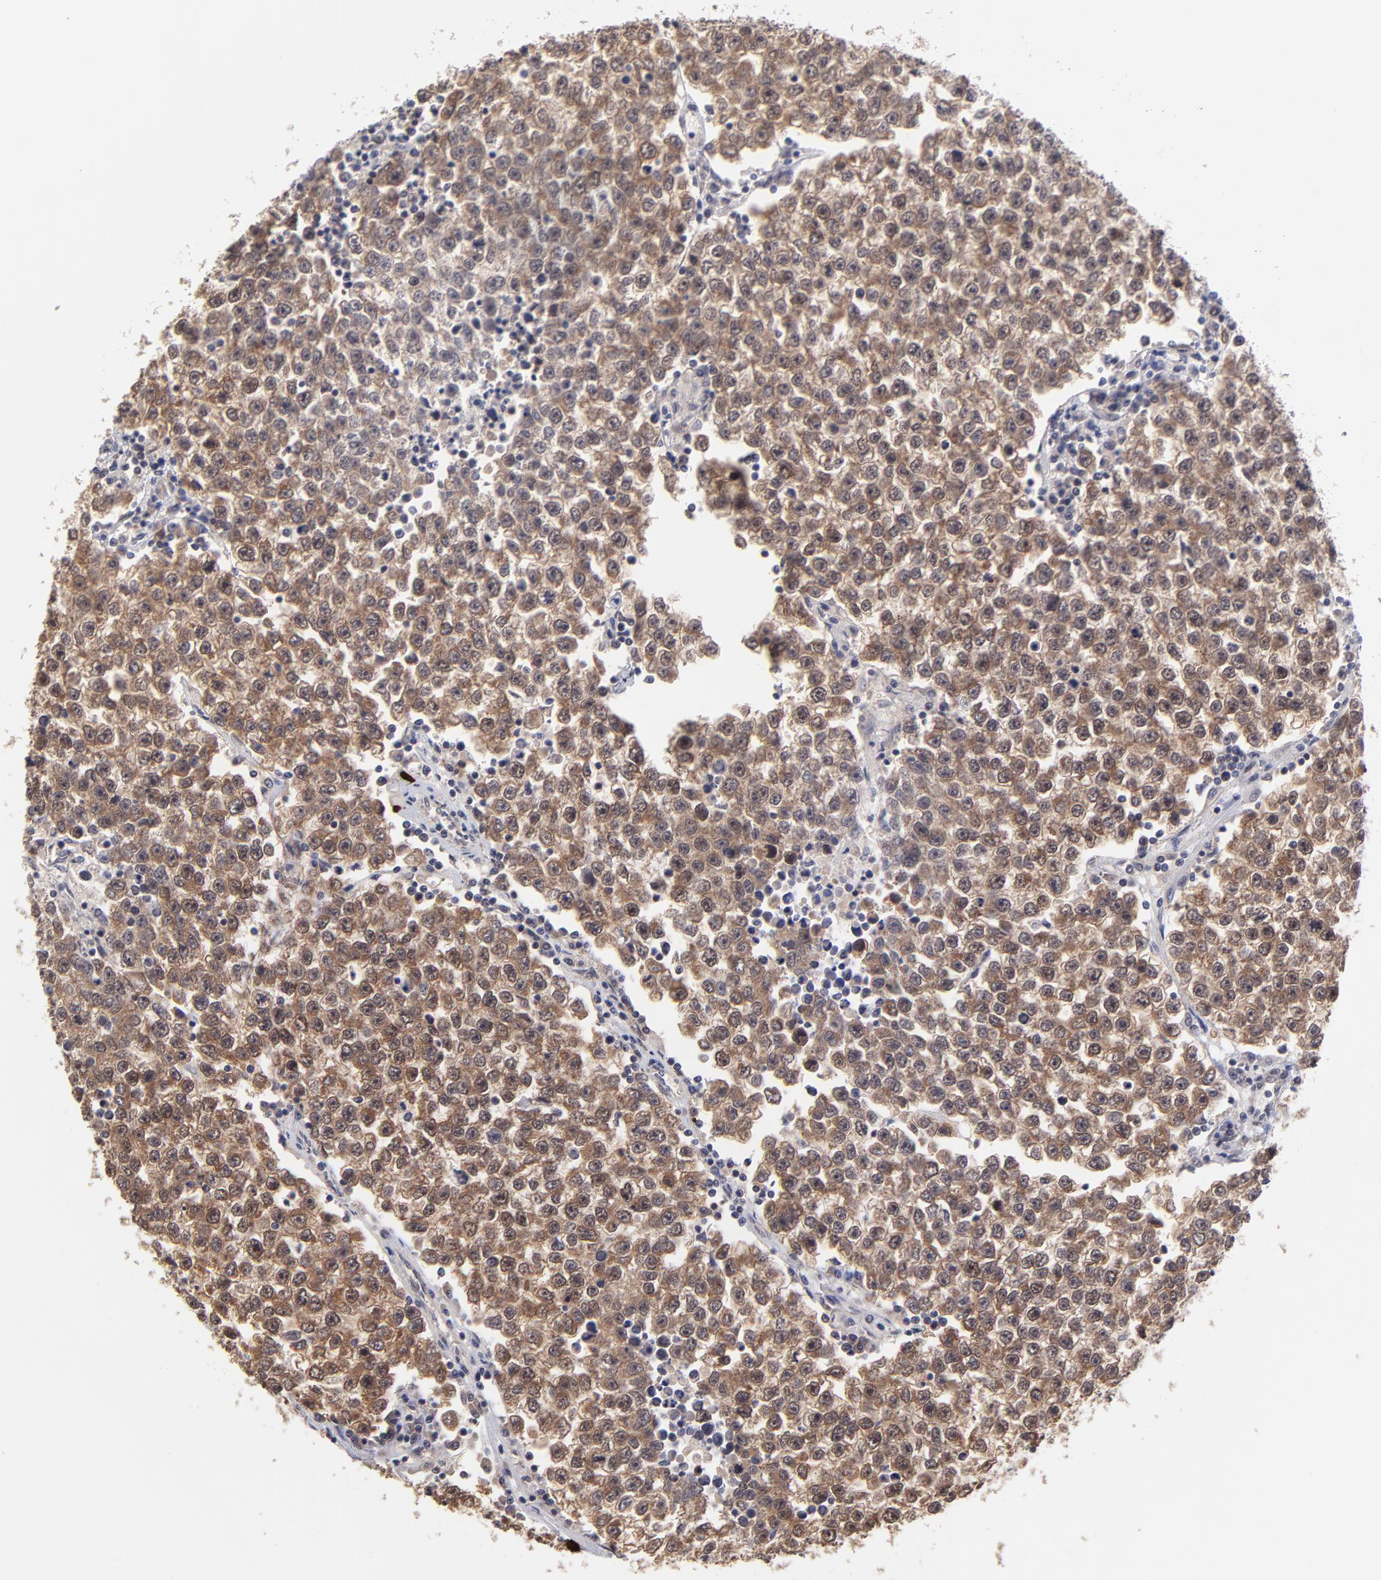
{"staining": {"intensity": "strong", "quantity": ">75%", "location": "cytoplasmic/membranous"}, "tissue": "testis cancer", "cell_type": "Tumor cells", "image_type": "cancer", "snomed": [{"axis": "morphology", "description": "Seminoma, NOS"}, {"axis": "topography", "description": "Testis"}], "caption": "High-magnification brightfield microscopy of seminoma (testis) stained with DAB (brown) and counterstained with hematoxylin (blue). tumor cells exhibit strong cytoplasmic/membranous staining is seen in approximately>75% of cells.", "gene": "UBE2E3", "patient": {"sex": "male", "age": 36}}